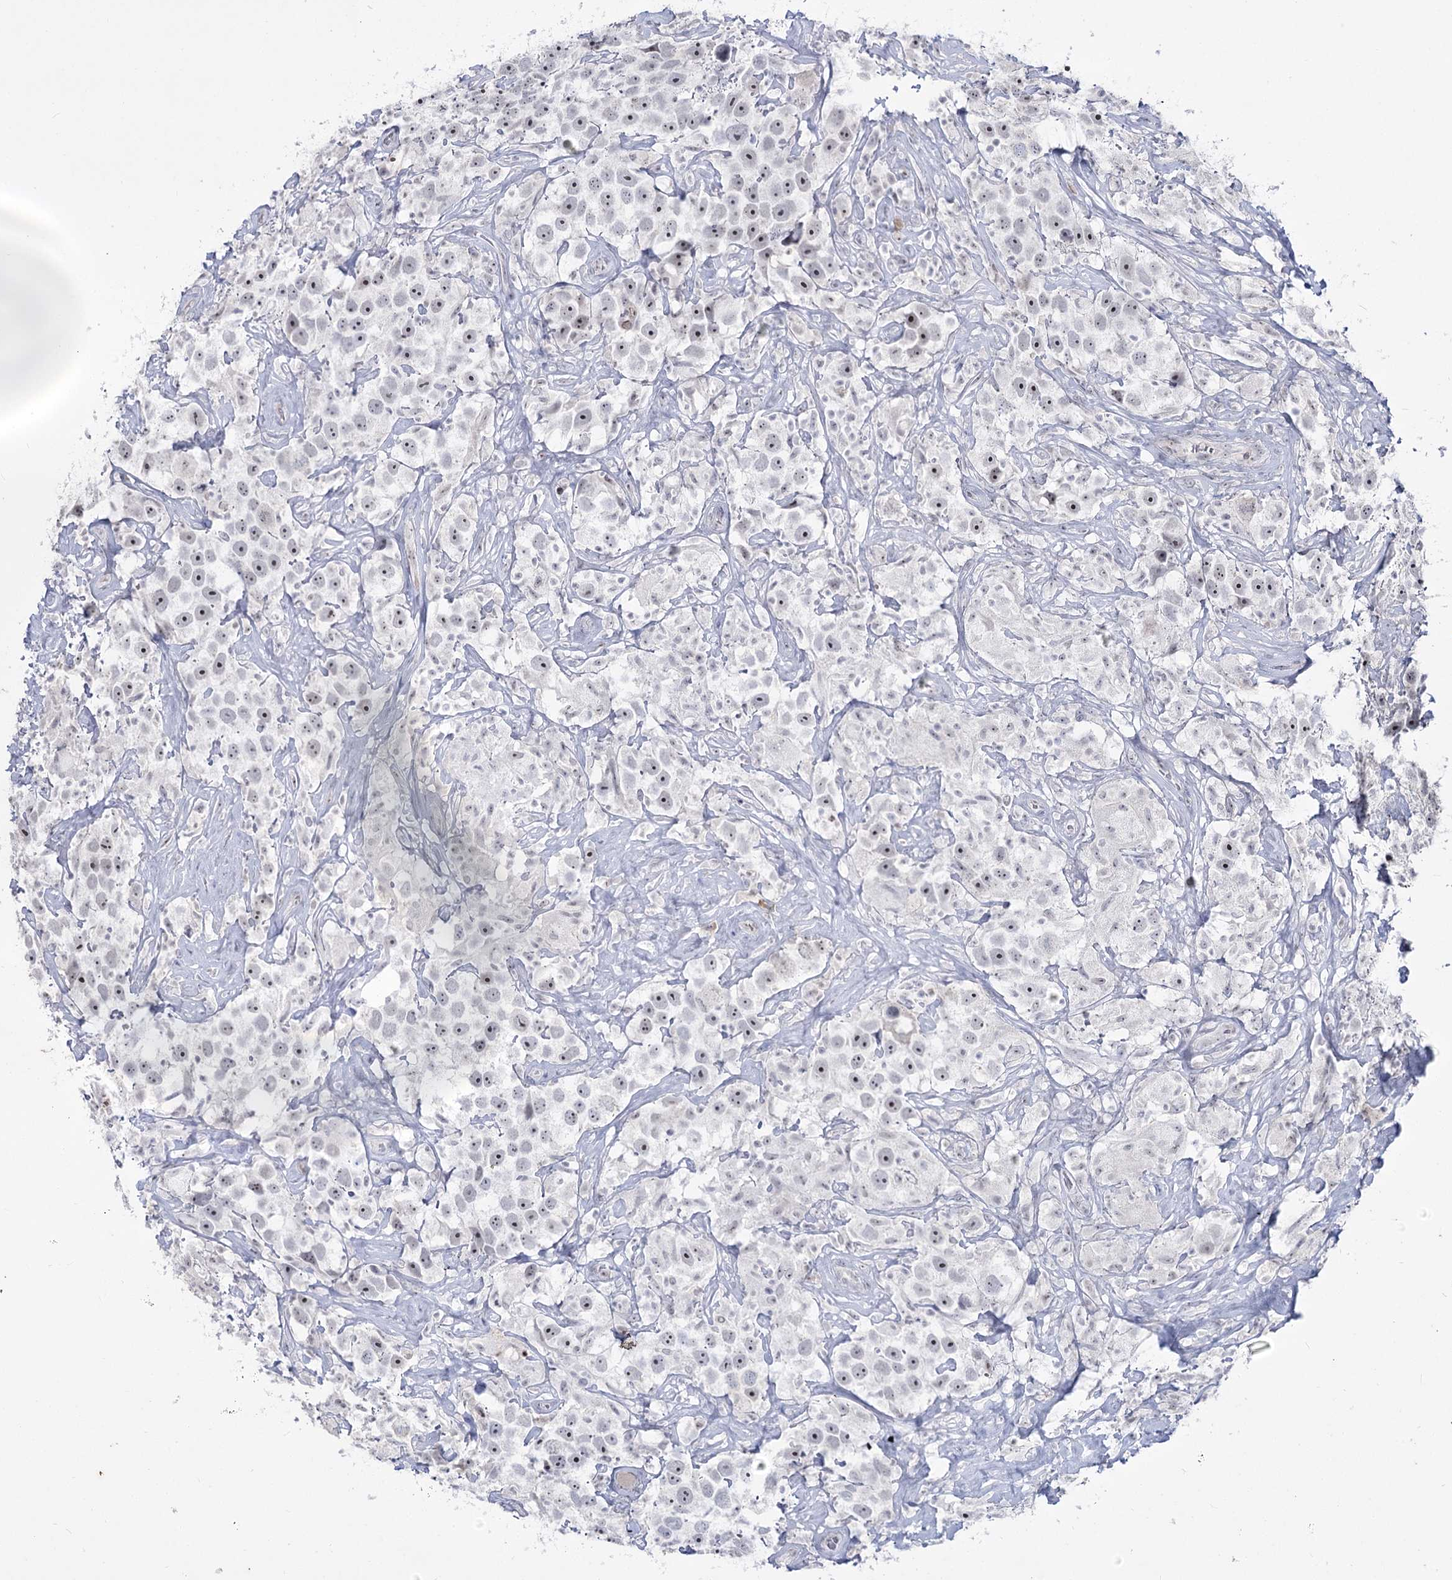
{"staining": {"intensity": "negative", "quantity": "none", "location": "none"}, "tissue": "testis cancer", "cell_type": "Tumor cells", "image_type": "cancer", "snomed": [{"axis": "morphology", "description": "Seminoma, NOS"}, {"axis": "topography", "description": "Testis"}], "caption": "The micrograph demonstrates no staining of tumor cells in seminoma (testis).", "gene": "DDX50", "patient": {"sex": "male", "age": 49}}